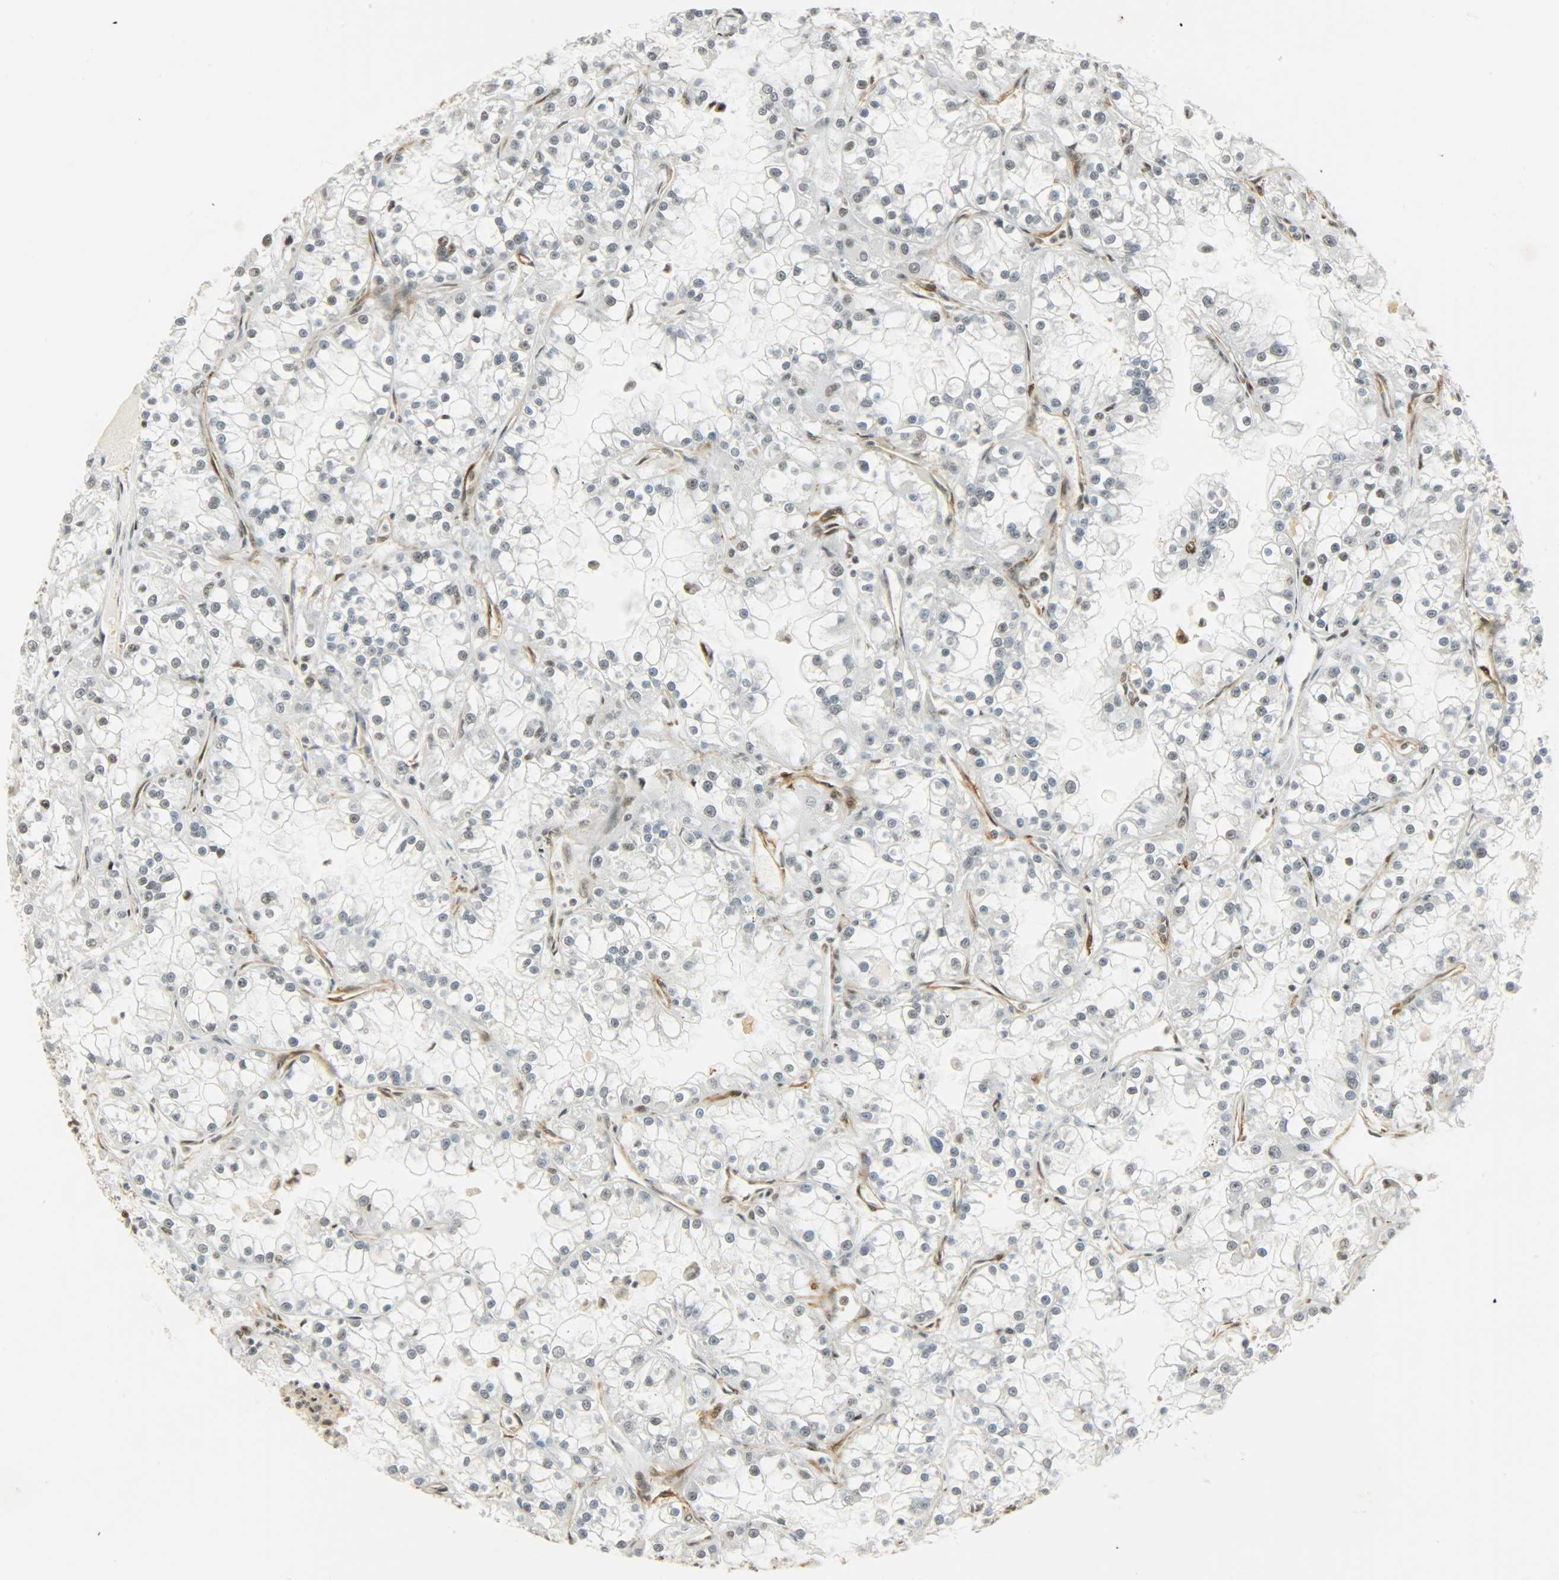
{"staining": {"intensity": "negative", "quantity": "none", "location": "none"}, "tissue": "renal cancer", "cell_type": "Tumor cells", "image_type": "cancer", "snomed": [{"axis": "morphology", "description": "Adenocarcinoma, NOS"}, {"axis": "topography", "description": "Kidney"}], "caption": "This is an immunohistochemistry micrograph of human renal cancer (adenocarcinoma). There is no staining in tumor cells.", "gene": "NGFR", "patient": {"sex": "female", "age": 52}}